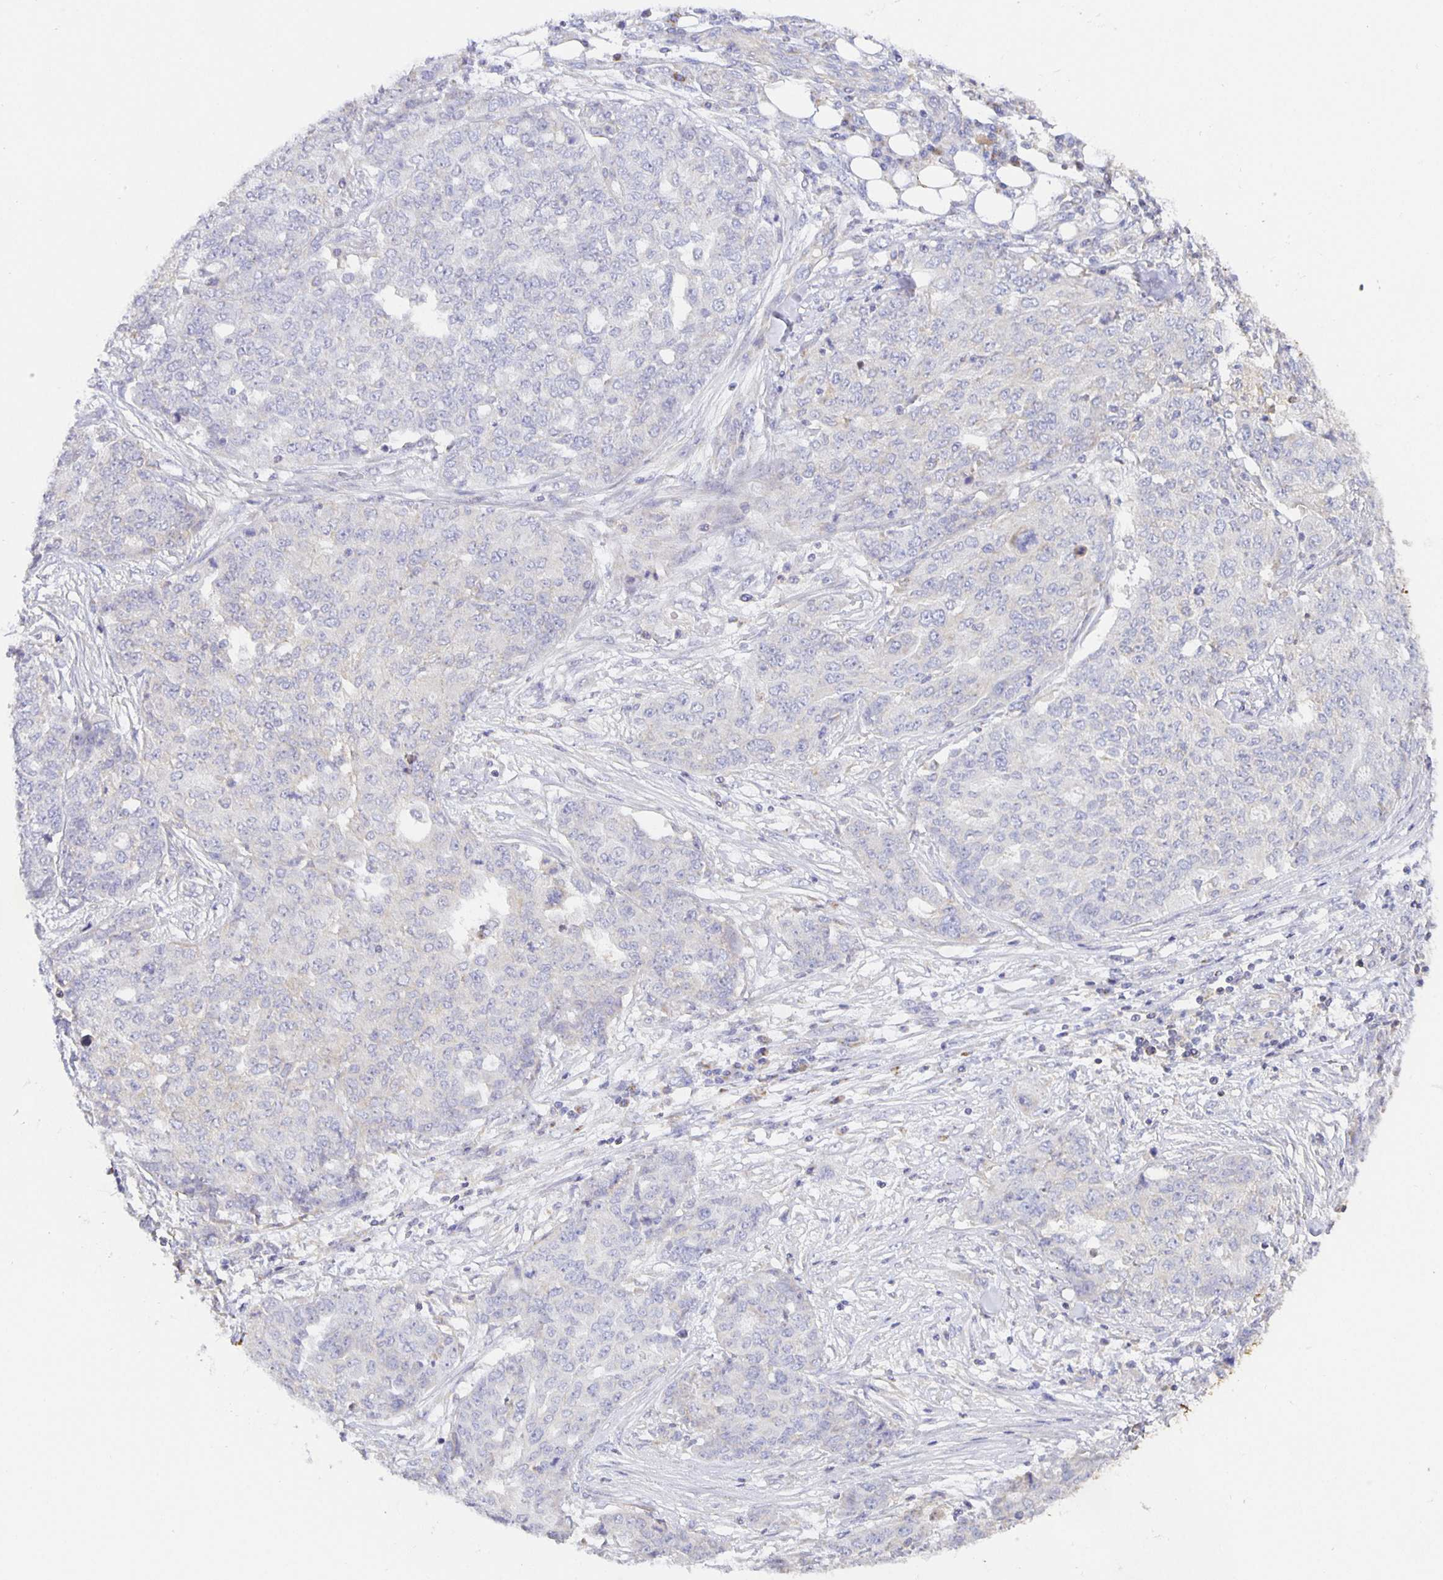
{"staining": {"intensity": "negative", "quantity": "none", "location": "none"}, "tissue": "ovarian cancer", "cell_type": "Tumor cells", "image_type": "cancer", "snomed": [{"axis": "morphology", "description": "Cystadenocarcinoma, serous, NOS"}, {"axis": "topography", "description": "Soft tissue"}, {"axis": "topography", "description": "Ovary"}], "caption": "Image shows no protein expression in tumor cells of ovarian cancer (serous cystadenocarcinoma) tissue.", "gene": "FLRT3", "patient": {"sex": "female", "age": 57}}